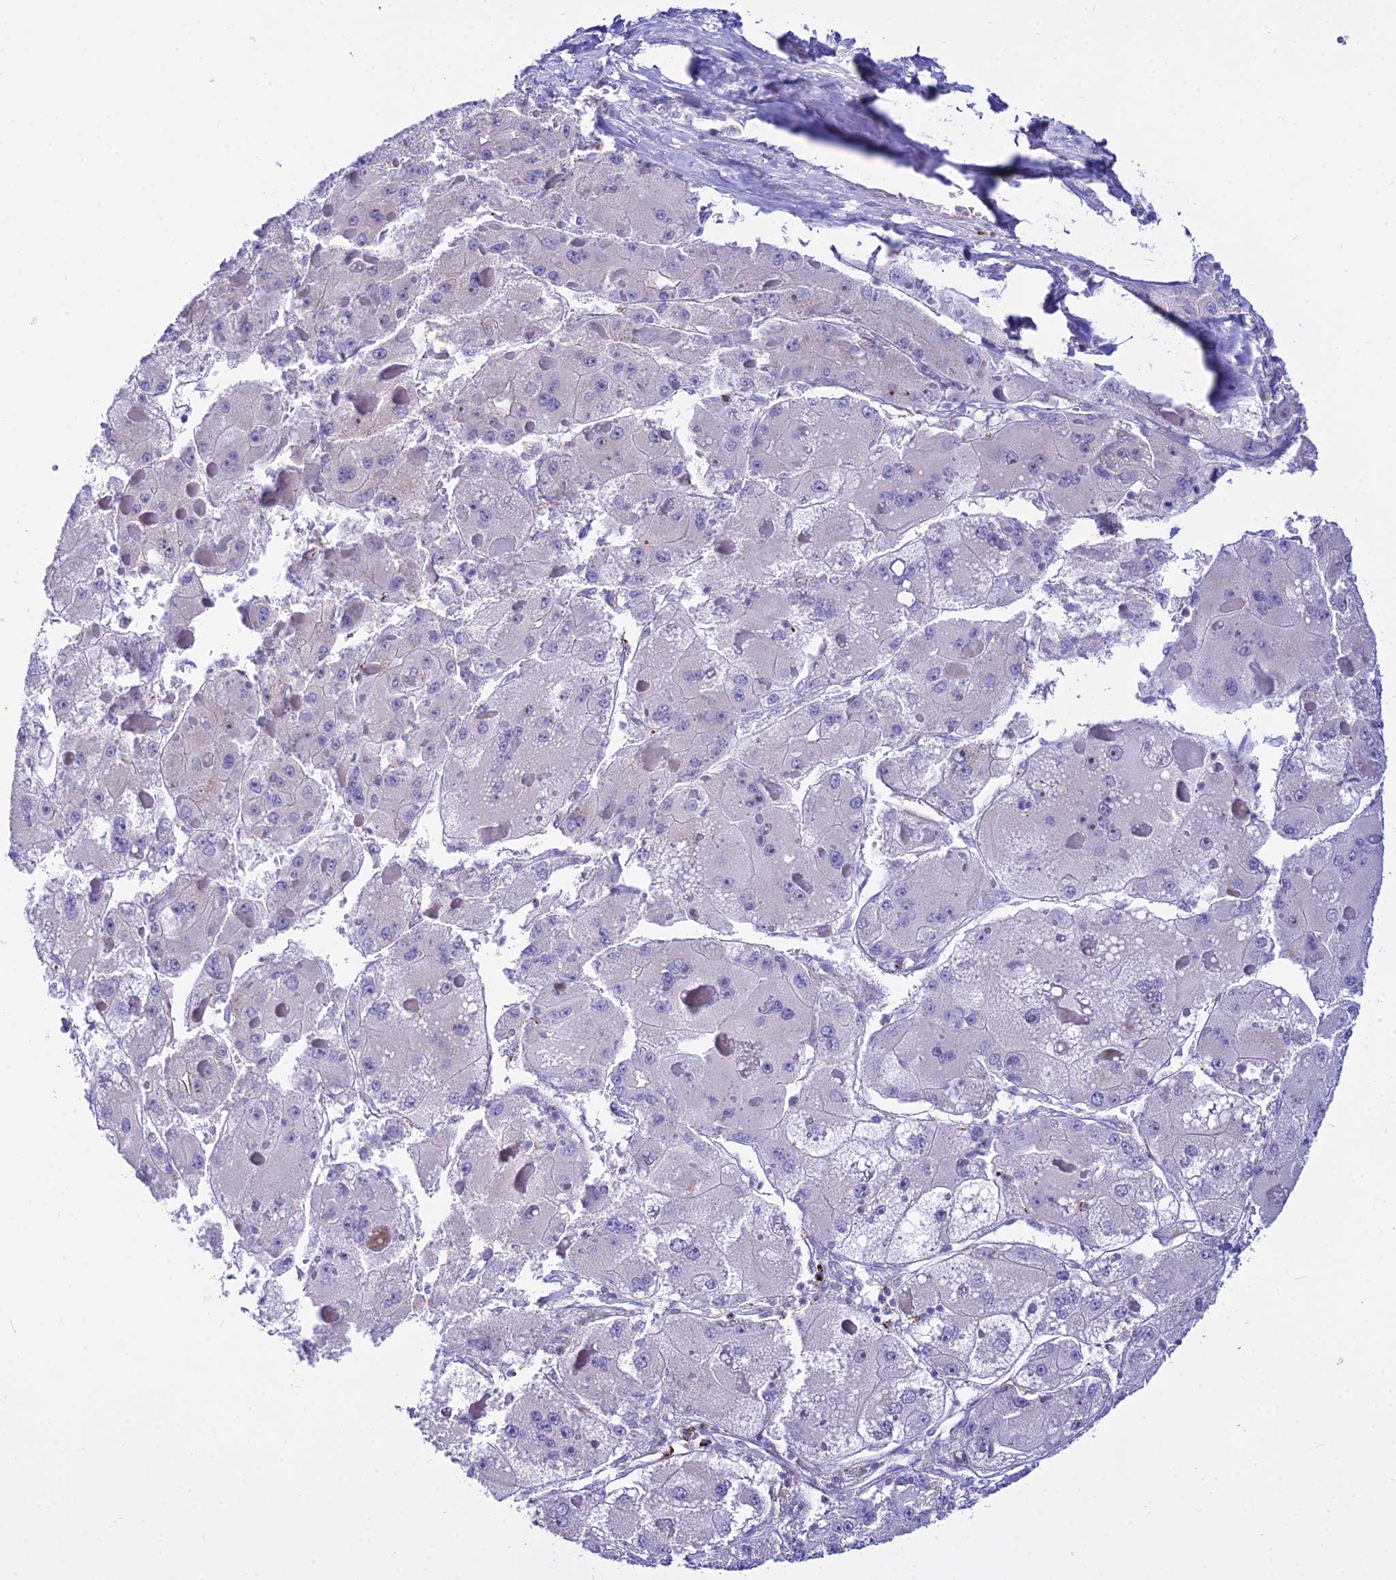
{"staining": {"intensity": "negative", "quantity": "none", "location": "none"}, "tissue": "liver cancer", "cell_type": "Tumor cells", "image_type": "cancer", "snomed": [{"axis": "morphology", "description": "Carcinoma, Hepatocellular, NOS"}, {"axis": "topography", "description": "Liver"}], "caption": "Immunohistochemistry photomicrograph of human hepatocellular carcinoma (liver) stained for a protein (brown), which demonstrates no expression in tumor cells.", "gene": "DLX1", "patient": {"sex": "female", "age": 73}}